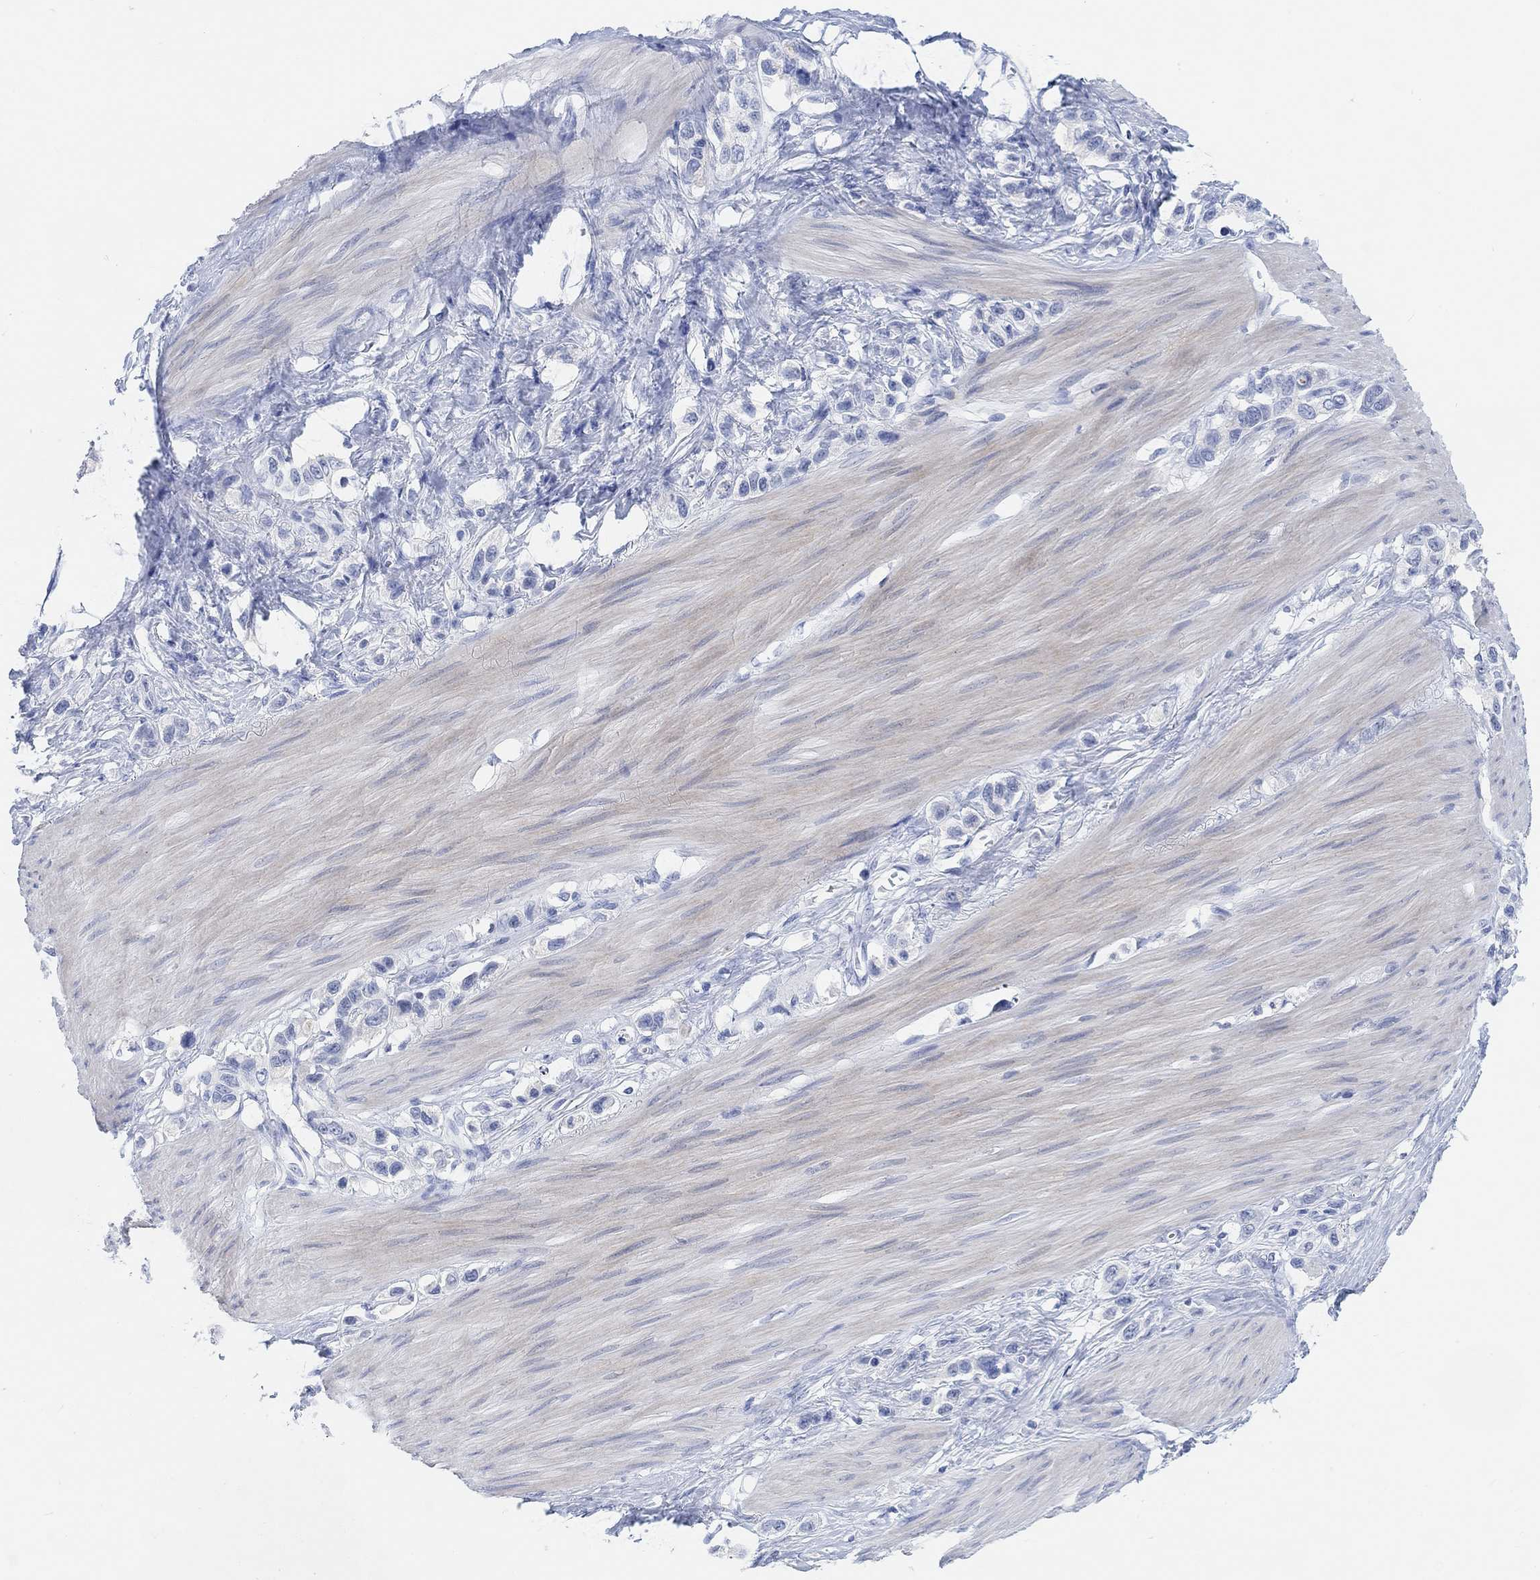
{"staining": {"intensity": "negative", "quantity": "none", "location": "none"}, "tissue": "stomach cancer", "cell_type": "Tumor cells", "image_type": "cancer", "snomed": [{"axis": "morphology", "description": "Normal tissue, NOS"}, {"axis": "morphology", "description": "Adenocarcinoma, NOS"}, {"axis": "morphology", "description": "Adenocarcinoma, High grade"}, {"axis": "topography", "description": "Stomach, upper"}, {"axis": "topography", "description": "Stomach"}], "caption": "Tumor cells are negative for protein expression in human stomach cancer.", "gene": "ENO4", "patient": {"sex": "female", "age": 65}}